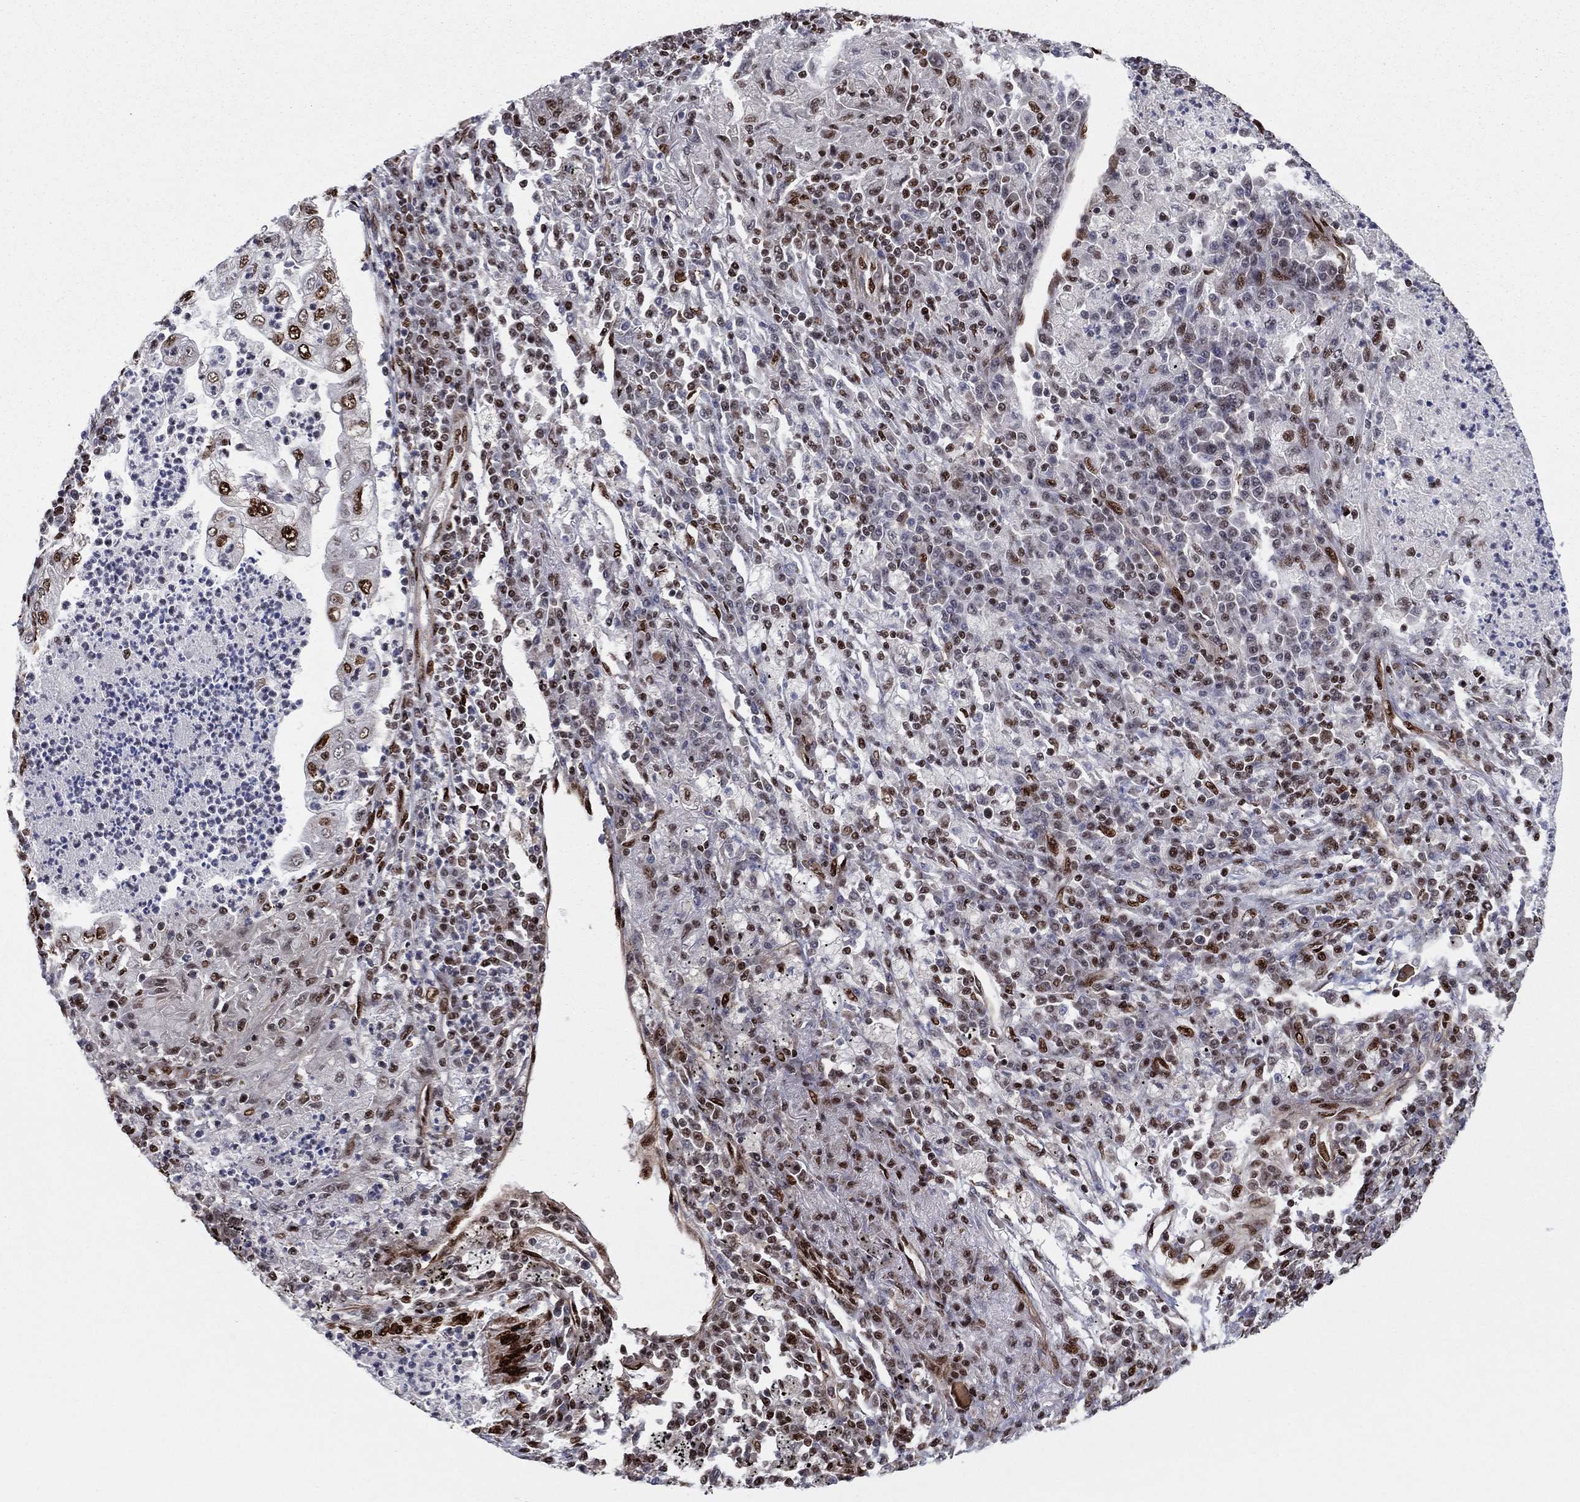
{"staining": {"intensity": "moderate", "quantity": "25%-75%", "location": "nuclear"}, "tissue": "lung cancer", "cell_type": "Tumor cells", "image_type": "cancer", "snomed": [{"axis": "morphology", "description": "Adenocarcinoma, NOS"}, {"axis": "topography", "description": "Lung"}], "caption": "The histopathology image reveals immunohistochemical staining of lung cancer (adenocarcinoma). There is moderate nuclear expression is appreciated in approximately 25%-75% of tumor cells.", "gene": "TP53BP1", "patient": {"sex": "female", "age": 73}}